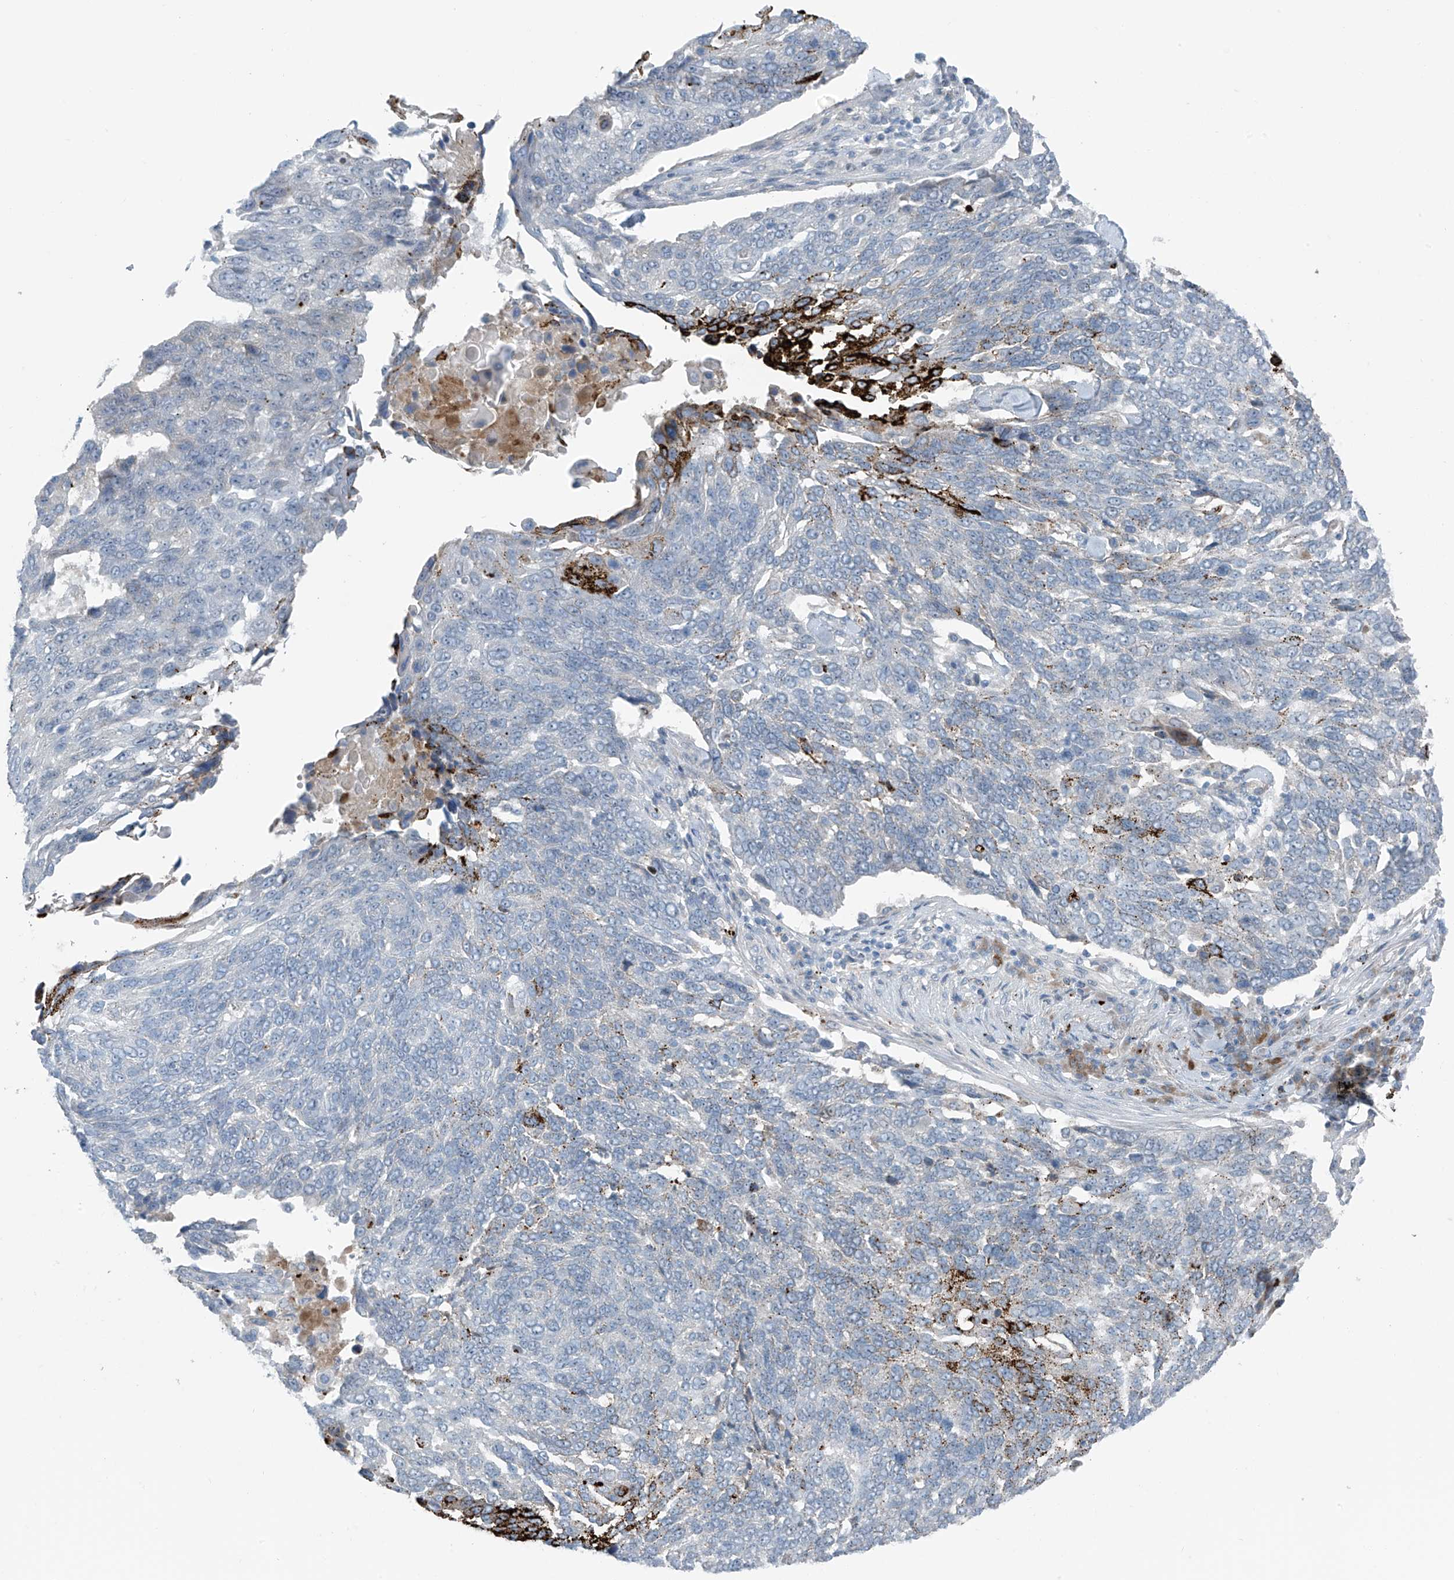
{"staining": {"intensity": "strong", "quantity": "<25%", "location": "cytoplasmic/membranous"}, "tissue": "lung cancer", "cell_type": "Tumor cells", "image_type": "cancer", "snomed": [{"axis": "morphology", "description": "Squamous cell carcinoma, NOS"}, {"axis": "topography", "description": "Lung"}], "caption": "Protein analysis of lung cancer tissue reveals strong cytoplasmic/membranous staining in about <25% of tumor cells. The protein is stained brown, and the nuclei are stained in blue (DAB IHC with brightfield microscopy, high magnification).", "gene": "ZNF793", "patient": {"sex": "male", "age": 66}}